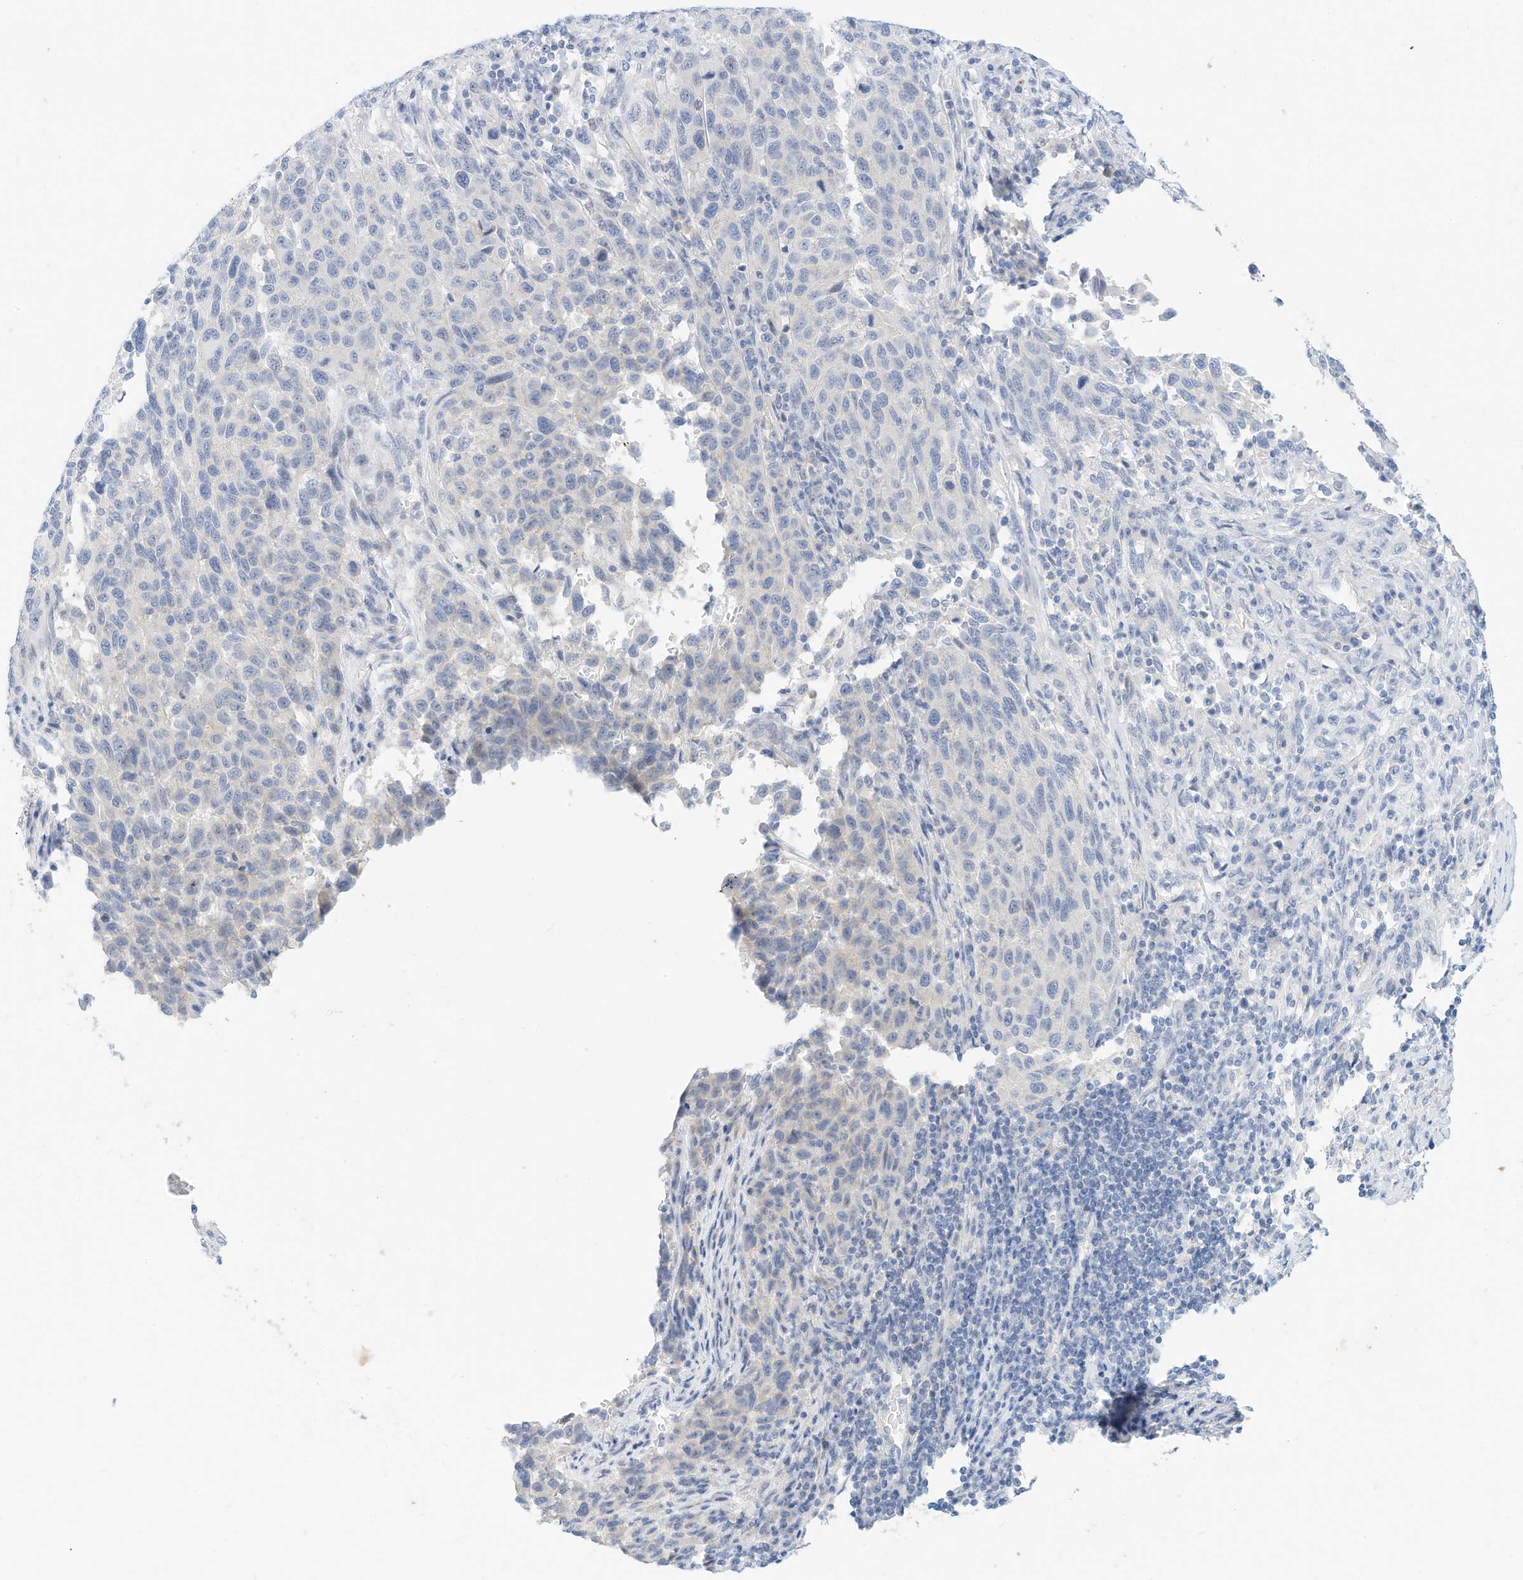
{"staining": {"intensity": "negative", "quantity": "none", "location": "none"}, "tissue": "melanoma", "cell_type": "Tumor cells", "image_type": "cancer", "snomed": [{"axis": "morphology", "description": "Malignant melanoma, Metastatic site"}, {"axis": "topography", "description": "Lymph node"}], "caption": "DAB immunohistochemical staining of malignant melanoma (metastatic site) displays no significant positivity in tumor cells.", "gene": "SPOCD1", "patient": {"sex": "male", "age": 61}}